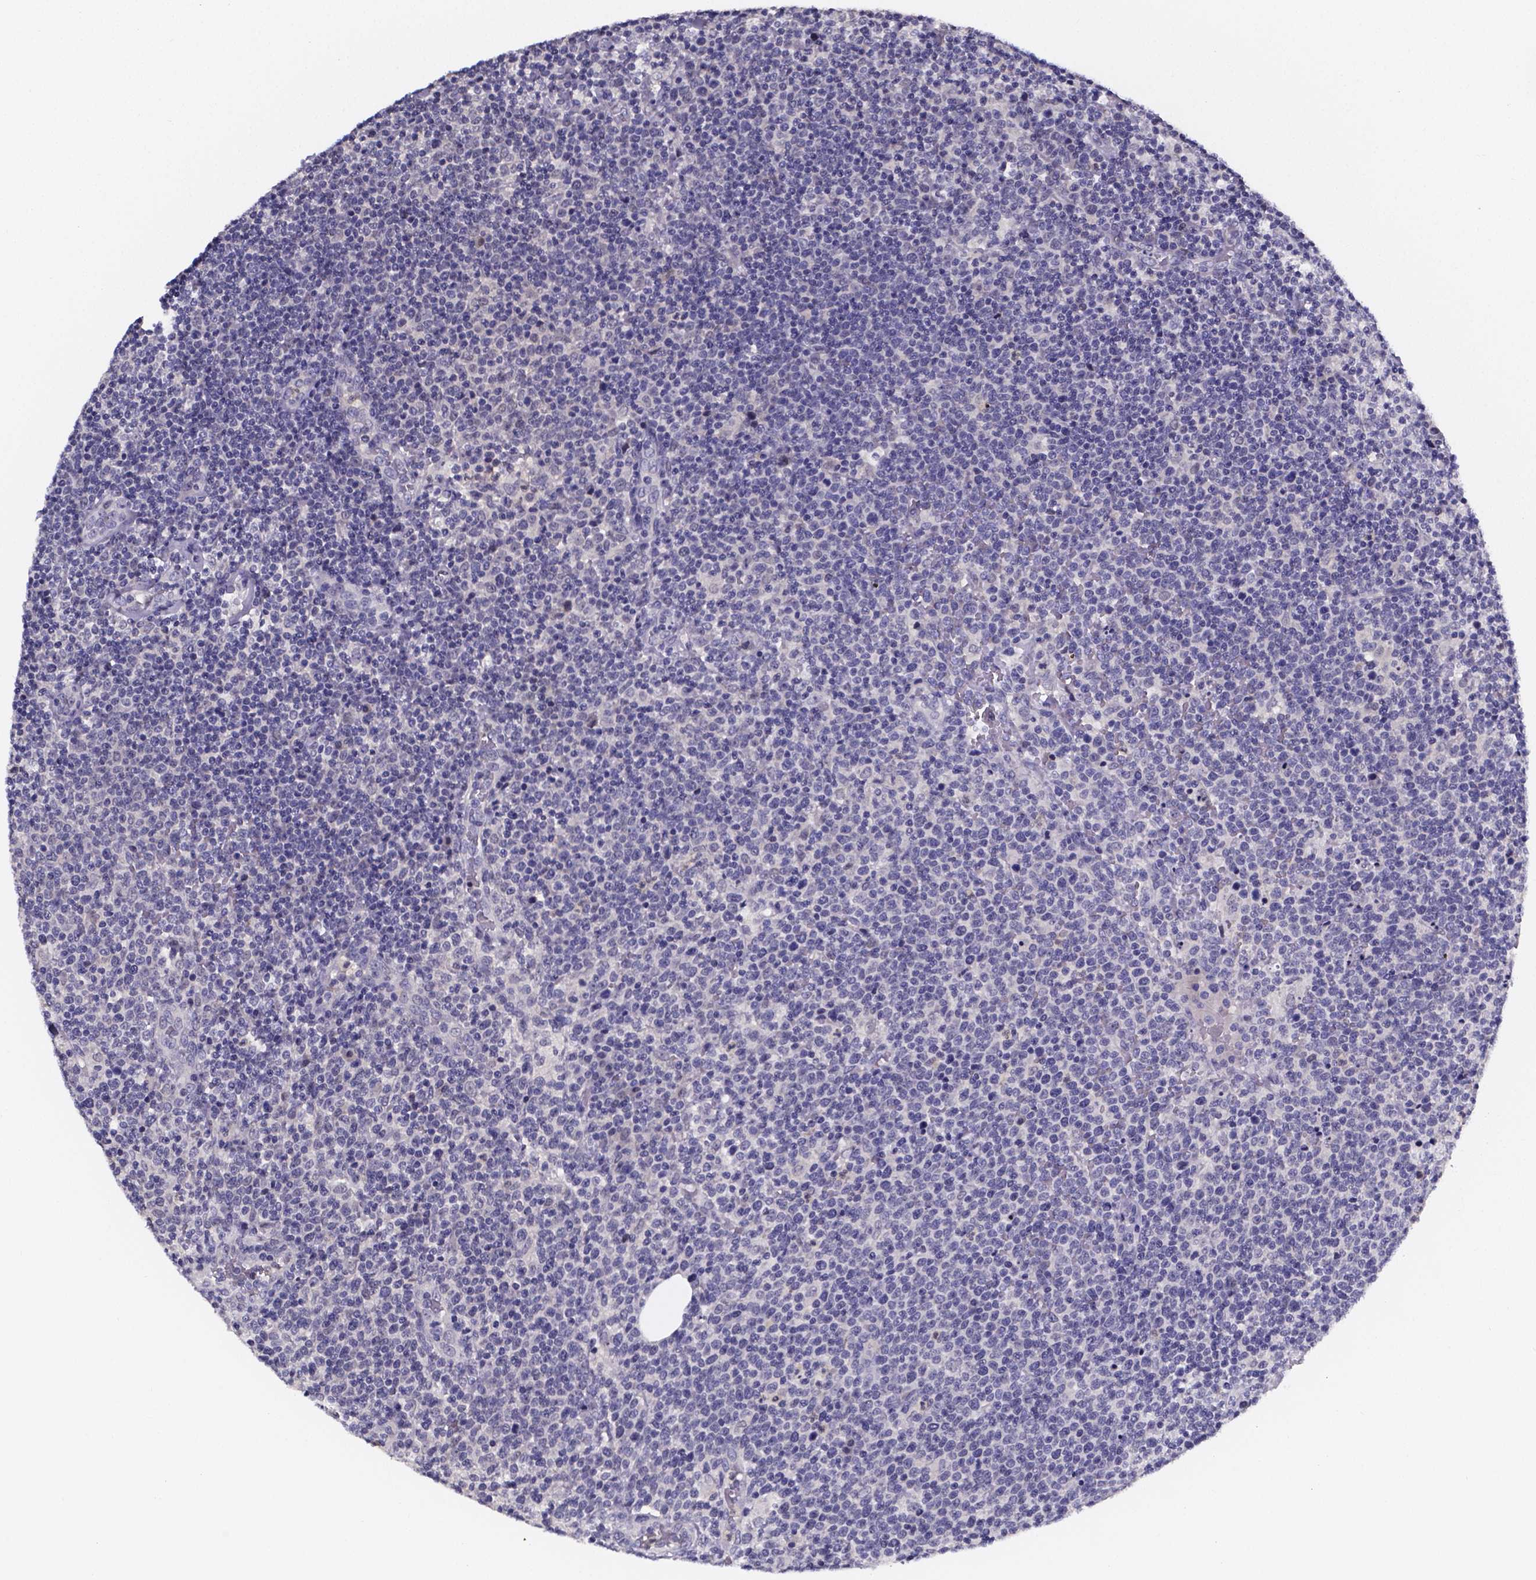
{"staining": {"intensity": "negative", "quantity": "none", "location": "none"}, "tissue": "lymphoma", "cell_type": "Tumor cells", "image_type": "cancer", "snomed": [{"axis": "morphology", "description": "Malignant lymphoma, non-Hodgkin's type, High grade"}, {"axis": "topography", "description": "Lymph node"}], "caption": "Immunohistochemical staining of lymphoma displays no significant positivity in tumor cells.", "gene": "IZUMO1", "patient": {"sex": "male", "age": 61}}